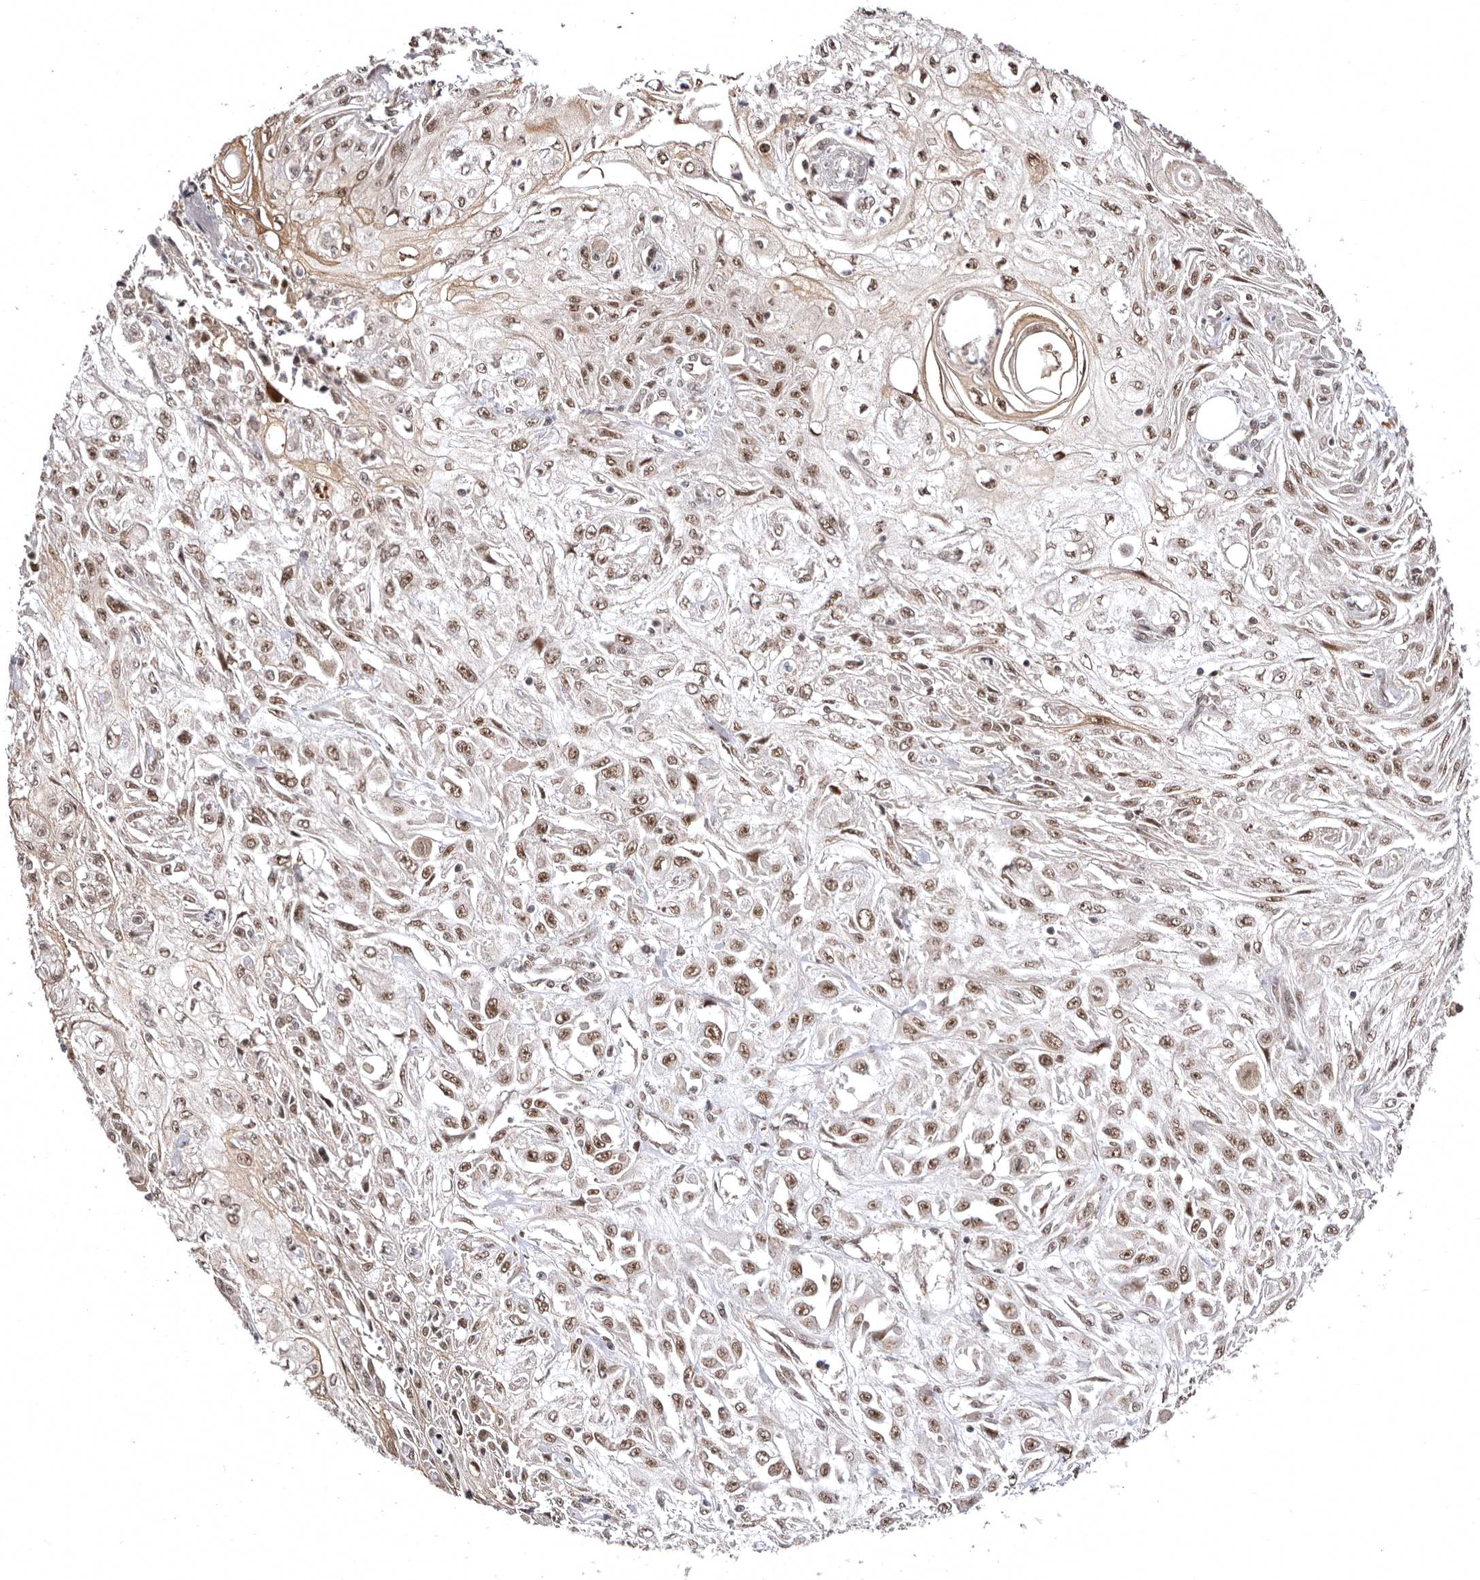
{"staining": {"intensity": "moderate", "quantity": ">75%", "location": "nuclear"}, "tissue": "skin cancer", "cell_type": "Tumor cells", "image_type": "cancer", "snomed": [{"axis": "morphology", "description": "Squamous cell carcinoma, NOS"}, {"axis": "morphology", "description": "Squamous cell carcinoma, metastatic, NOS"}, {"axis": "topography", "description": "Skin"}, {"axis": "topography", "description": "Lymph node"}], "caption": "Skin squamous cell carcinoma stained with a protein marker shows moderate staining in tumor cells.", "gene": "MED8", "patient": {"sex": "male", "age": 75}}